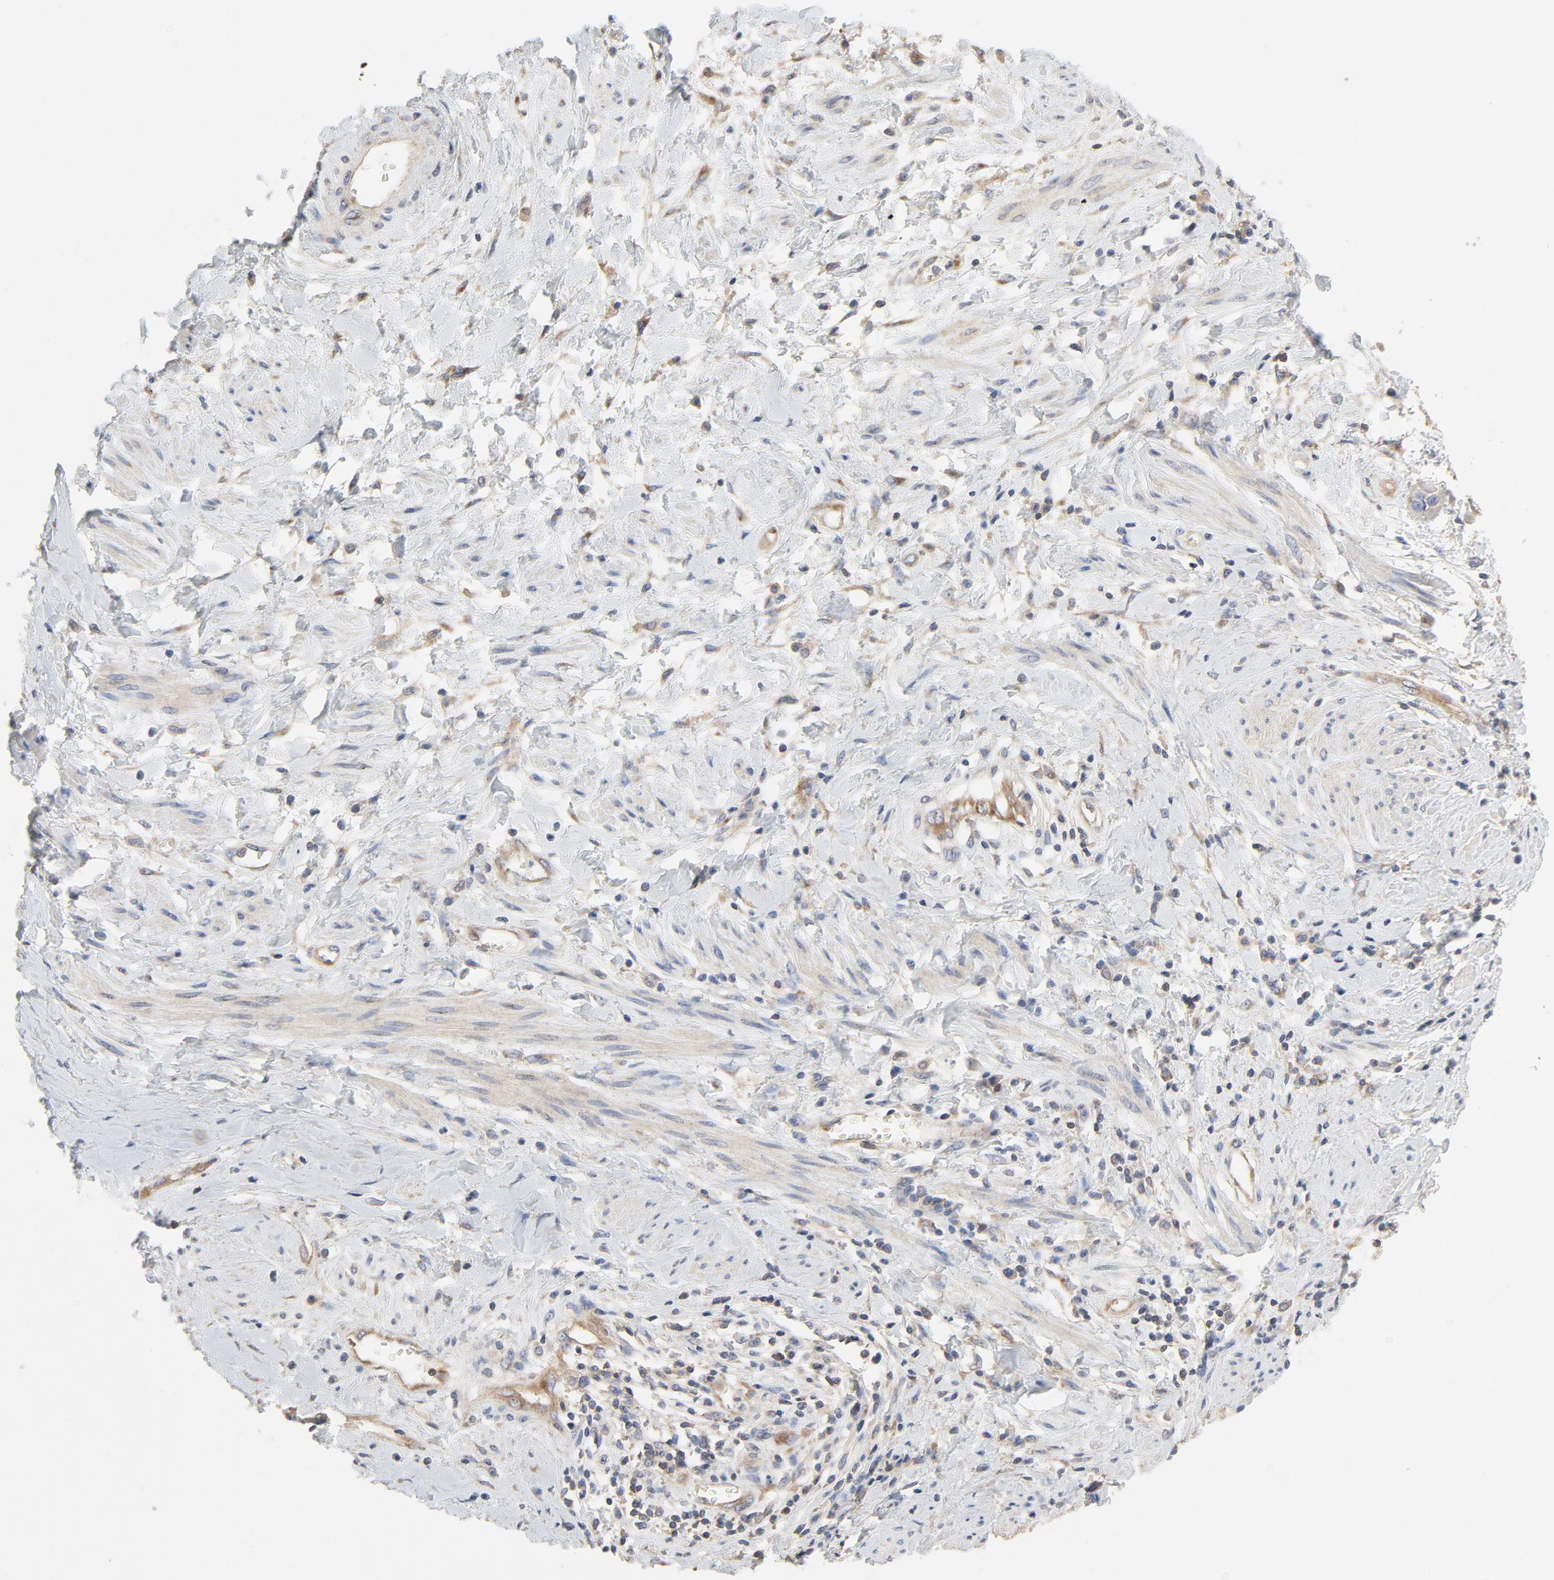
{"staining": {"intensity": "weak", "quantity": "25%-75%", "location": "cytoplasmic/membranous"}, "tissue": "cervical cancer", "cell_type": "Tumor cells", "image_type": "cancer", "snomed": [{"axis": "morphology", "description": "Squamous cell carcinoma, NOS"}, {"axis": "topography", "description": "Cervix"}], "caption": "Brown immunohistochemical staining in human cervical cancer demonstrates weak cytoplasmic/membranous staining in about 25%-75% of tumor cells. The staining was performed using DAB to visualize the protein expression in brown, while the nuclei were stained in blue with hematoxylin (Magnification: 20x).", "gene": "RABEP1", "patient": {"sex": "female", "age": 57}}